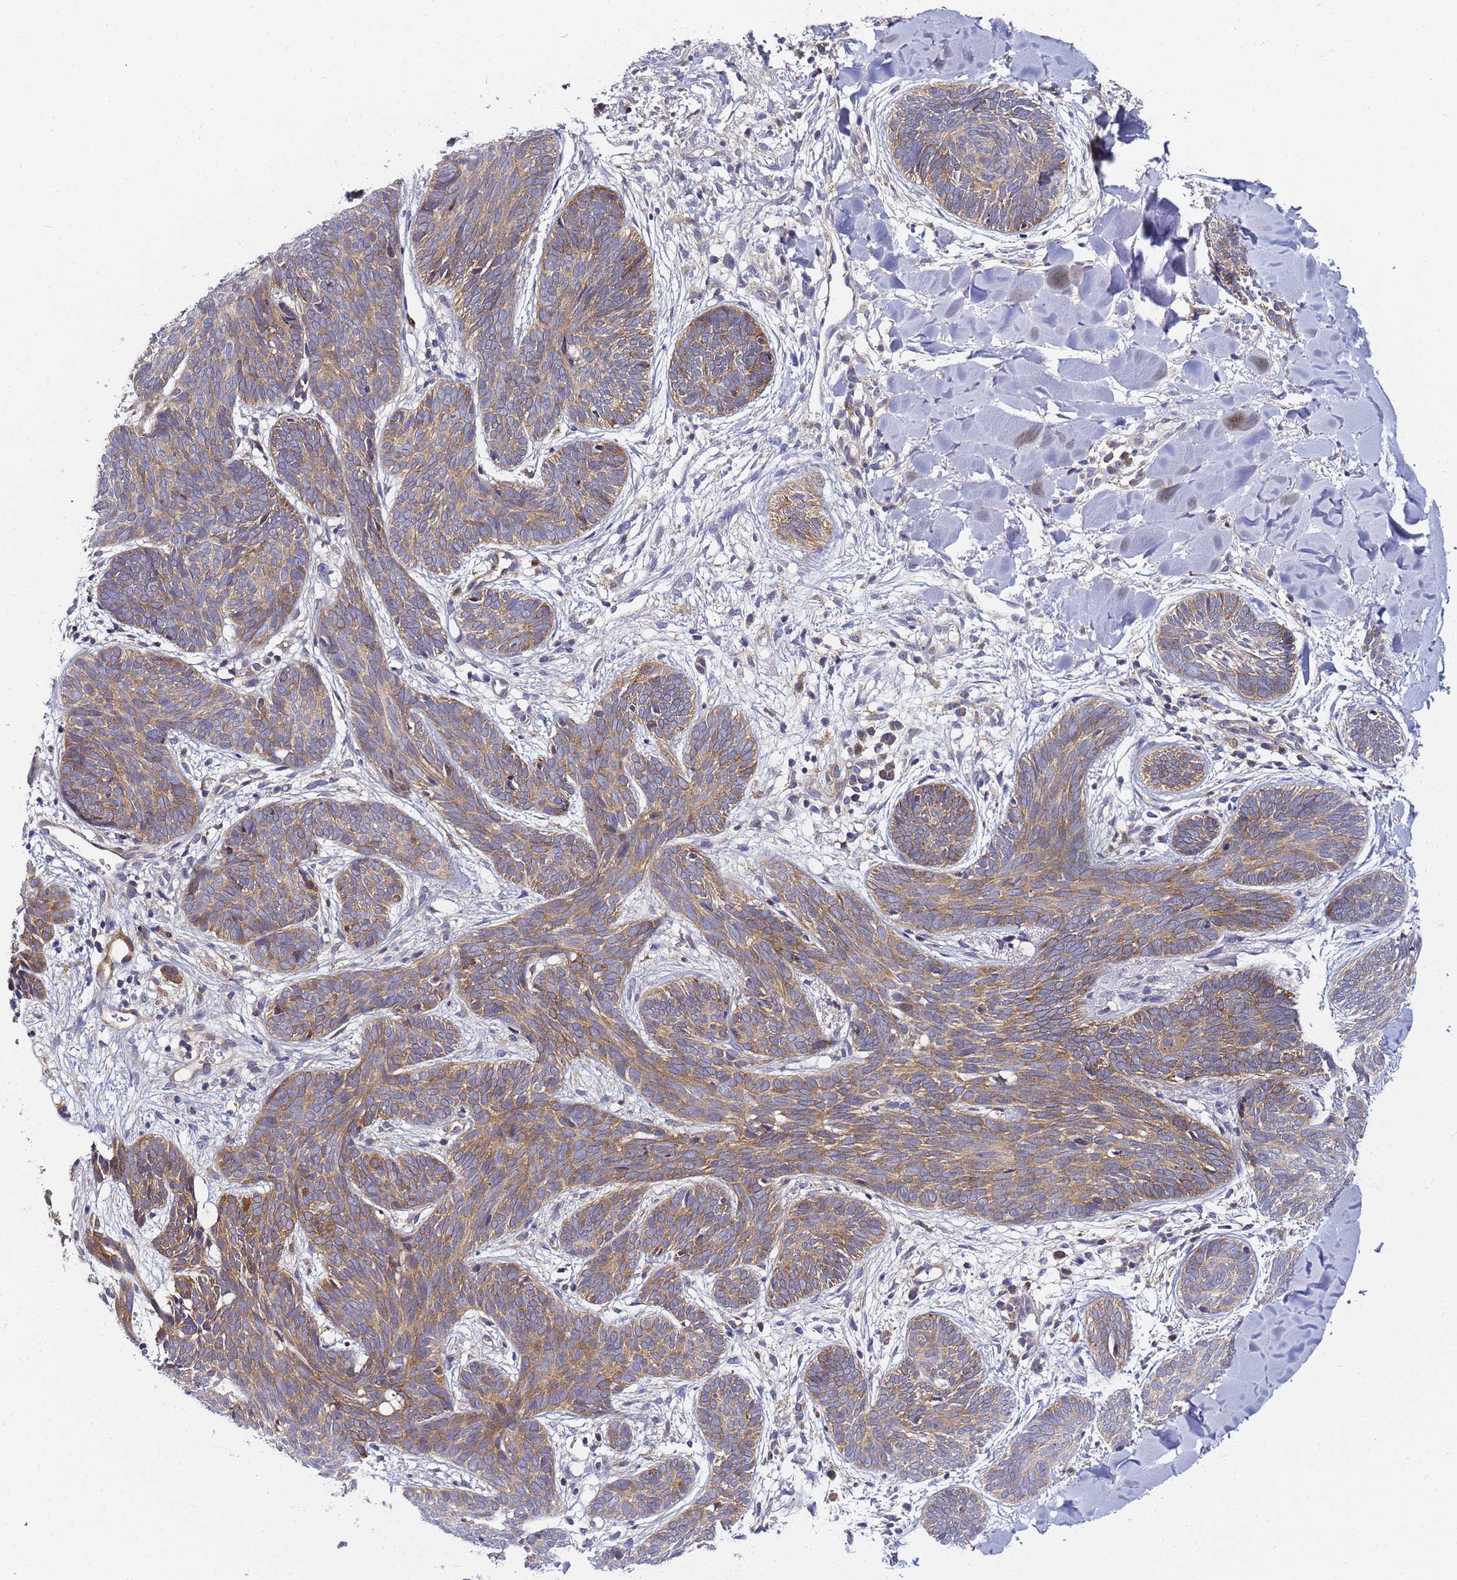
{"staining": {"intensity": "moderate", "quantity": ">75%", "location": "cytoplasmic/membranous"}, "tissue": "skin cancer", "cell_type": "Tumor cells", "image_type": "cancer", "snomed": [{"axis": "morphology", "description": "Basal cell carcinoma"}, {"axis": "topography", "description": "Skin"}], "caption": "Skin cancer (basal cell carcinoma) stained with a brown dye exhibits moderate cytoplasmic/membranous positive positivity in about >75% of tumor cells.", "gene": "CHM", "patient": {"sex": "female", "age": 81}}